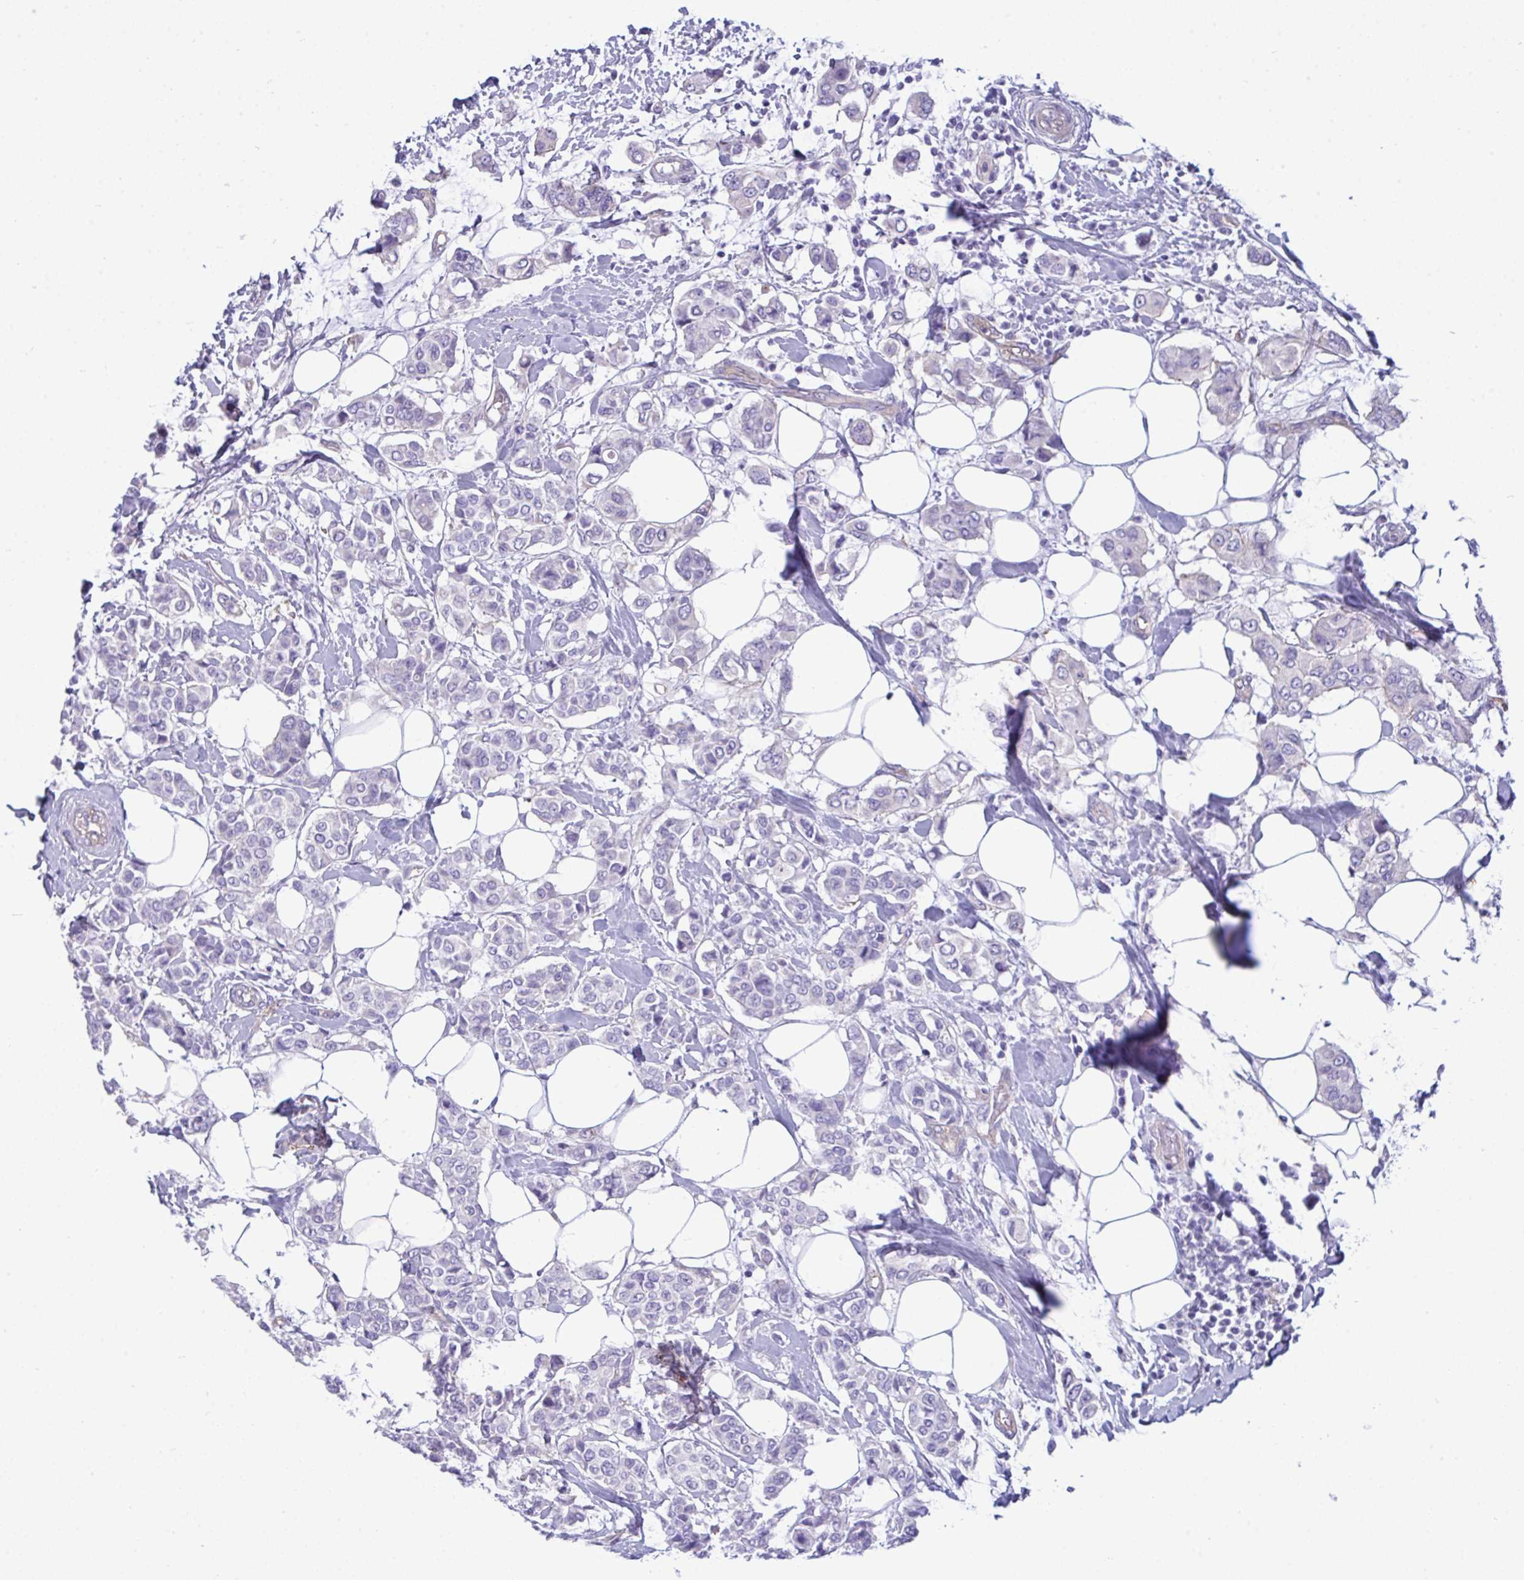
{"staining": {"intensity": "negative", "quantity": "none", "location": "none"}, "tissue": "breast cancer", "cell_type": "Tumor cells", "image_type": "cancer", "snomed": [{"axis": "morphology", "description": "Lobular carcinoma"}, {"axis": "topography", "description": "Breast"}], "caption": "Immunohistochemistry (IHC) of human breast cancer reveals no staining in tumor cells.", "gene": "MYH10", "patient": {"sex": "female", "age": 51}}